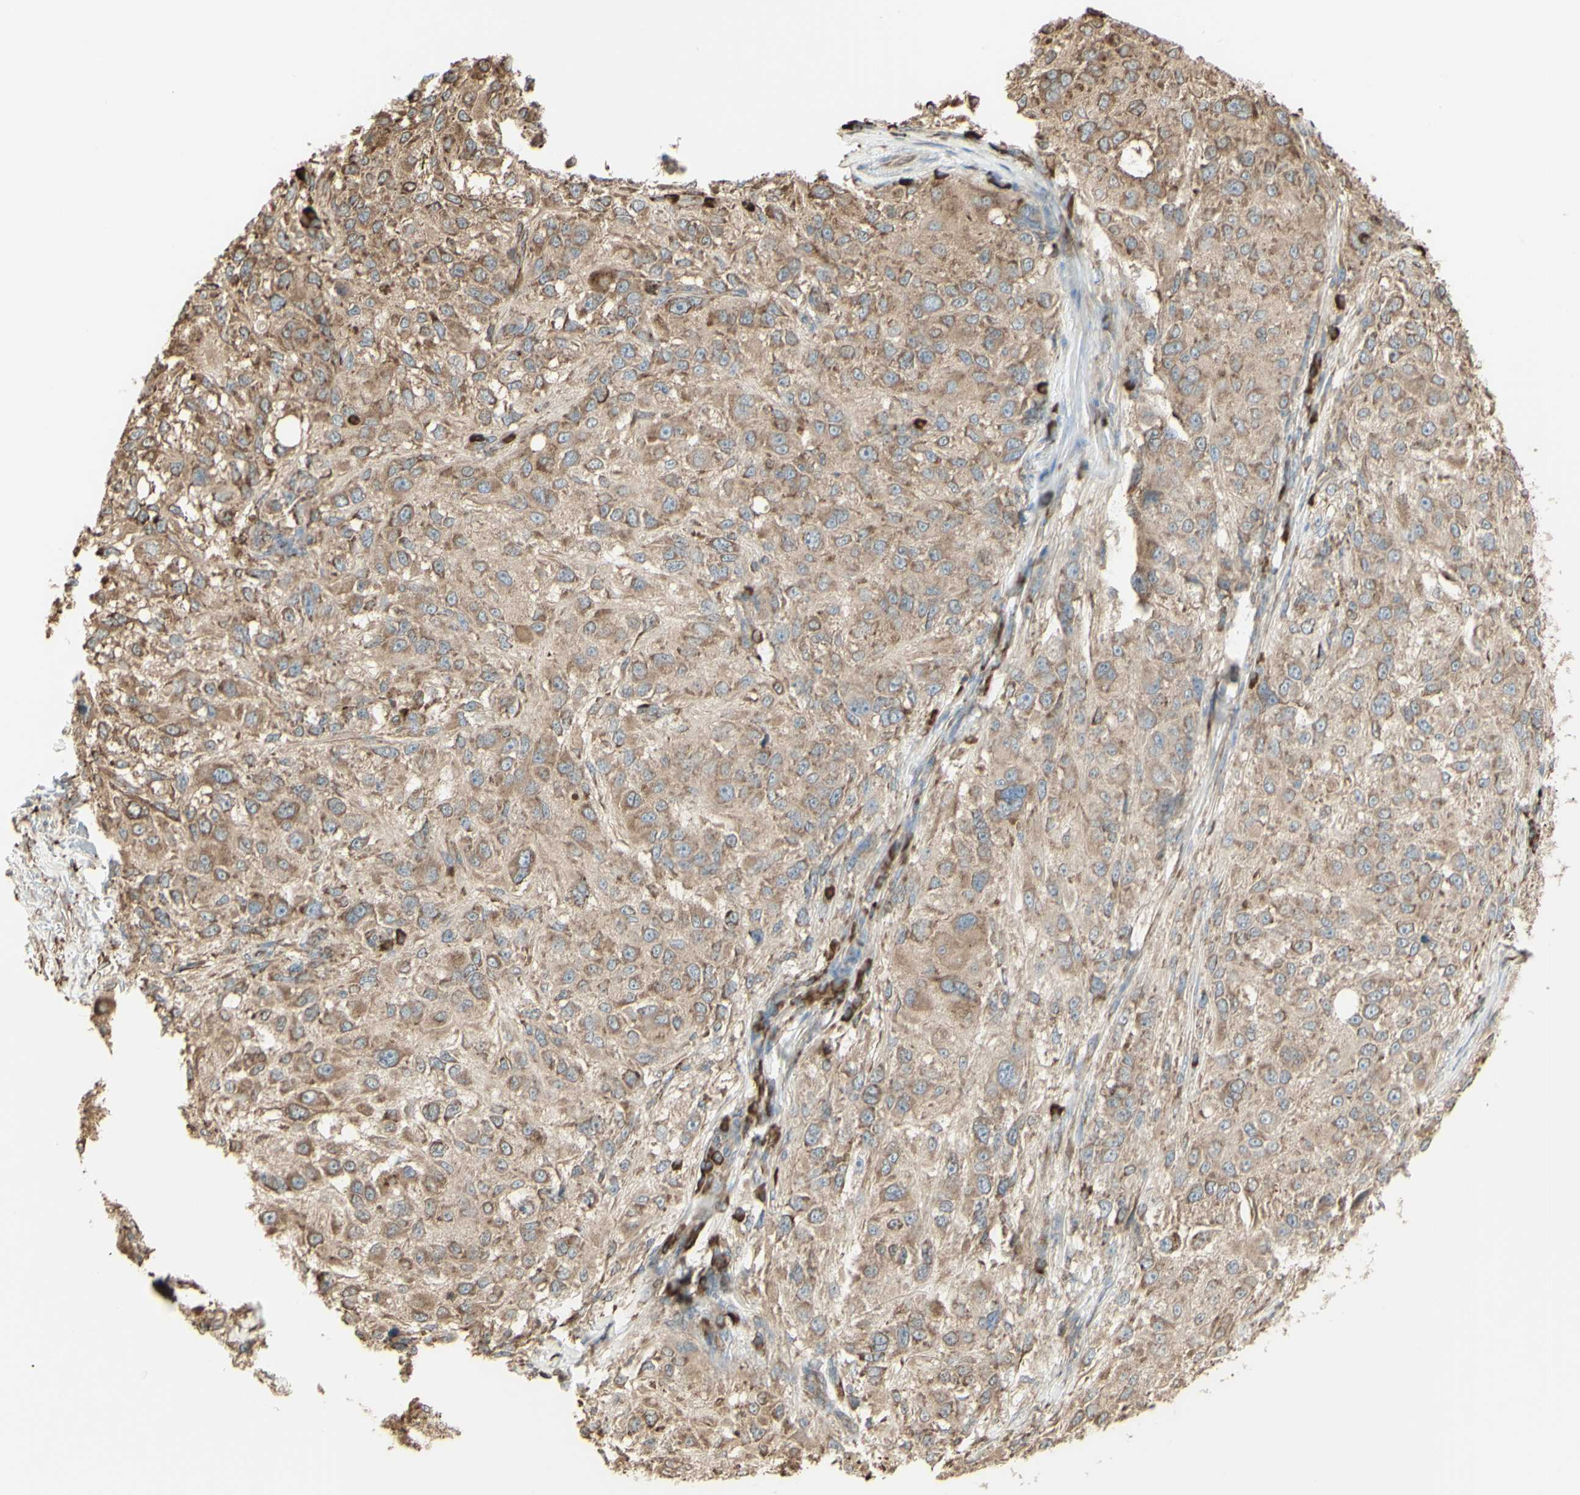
{"staining": {"intensity": "moderate", "quantity": ">75%", "location": "cytoplasmic/membranous"}, "tissue": "melanoma", "cell_type": "Tumor cells", "image_type": "cancer", "snomed": [{"axis": "morphology", "description": "Necrosis, NOS"}, {"axis": "morphology", "description": "Malignant melanoma, NOS"}, {"axis": "topography", "description": "Skin"}], "caption": "Moderate cytoplasmic/membranous protein expression is present in approximately >75% of tumor cells in malignant melanoma.", "gene": "EEF1B2", "patient": {"sex": "female", "age": 87}}